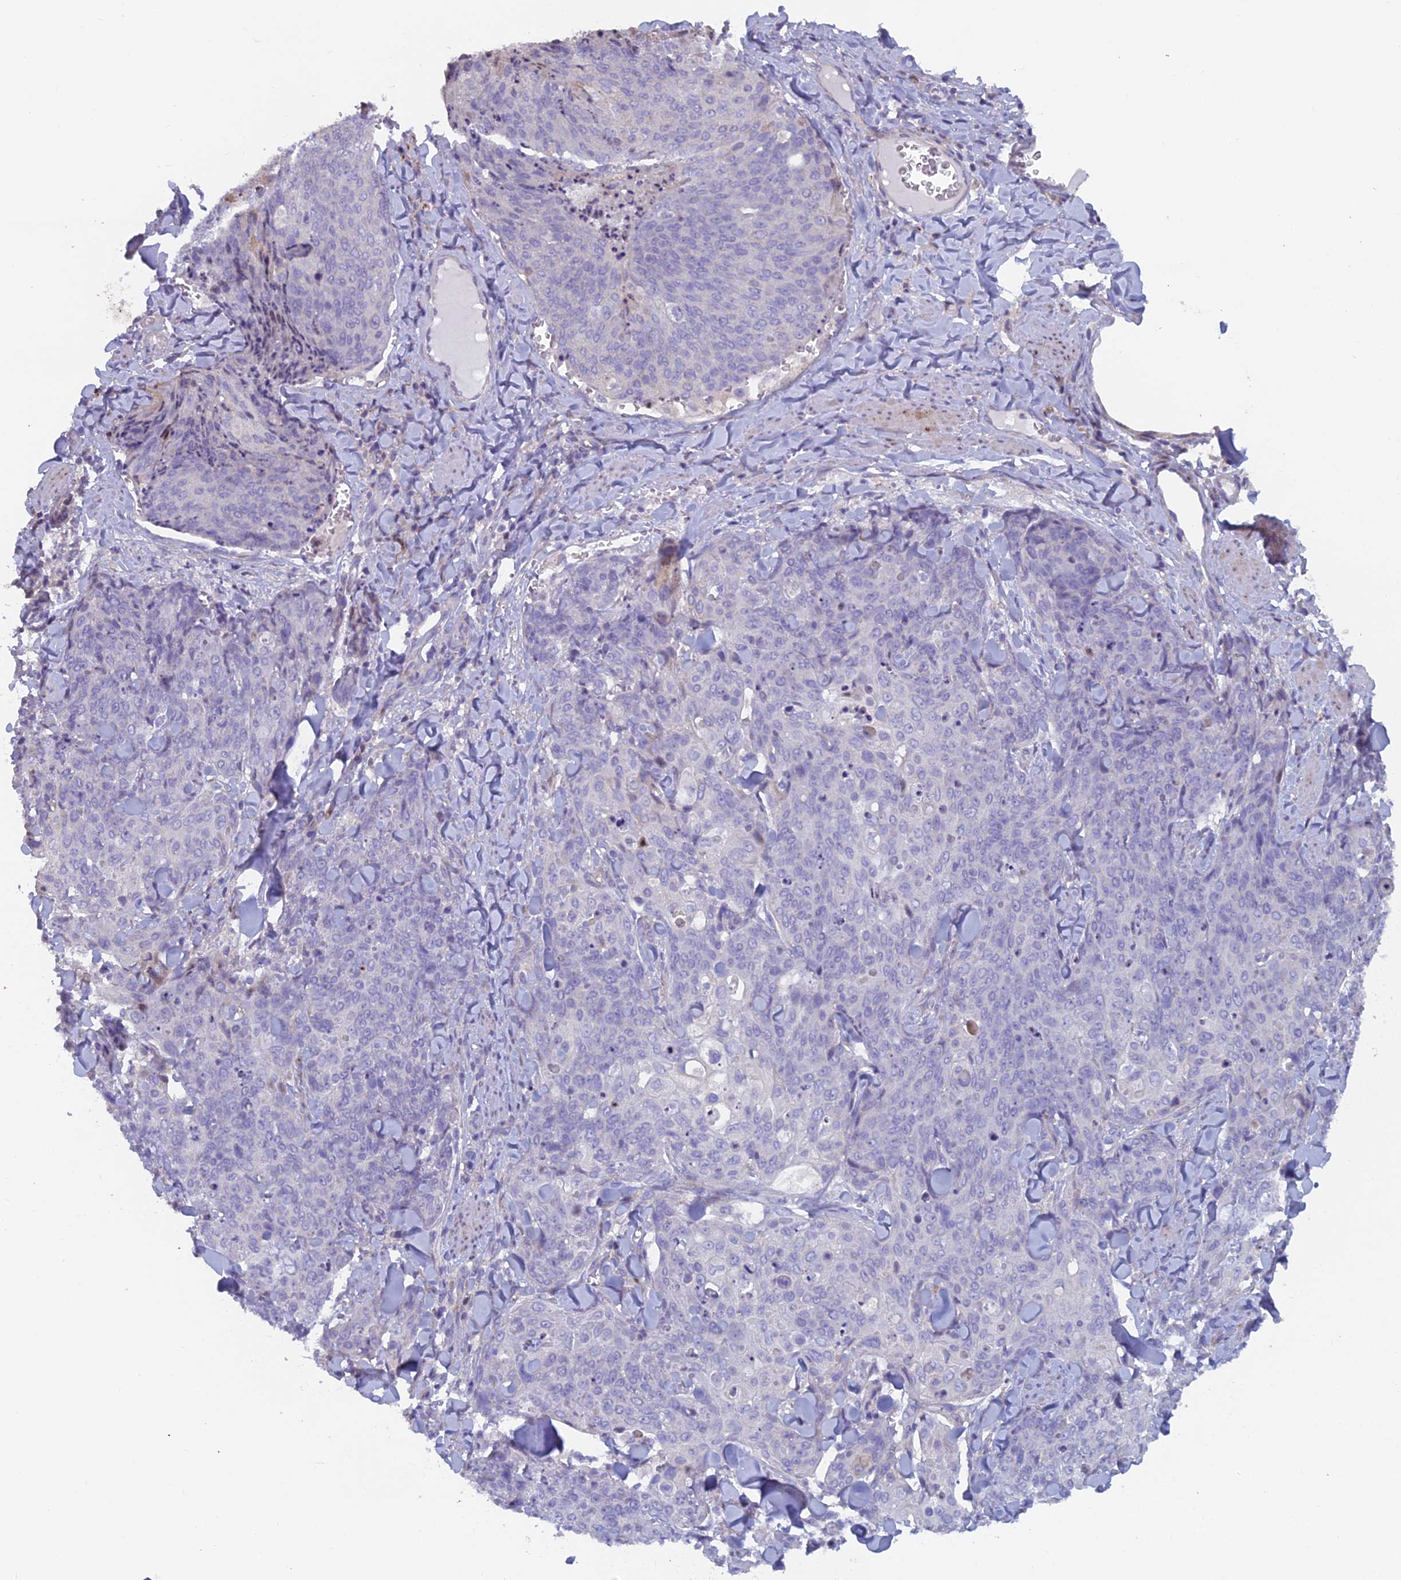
{"staining": {"intensity": "negative", "quantity": "none", "location": "none"}, "tissue": "skin cancer", "cell_type": "Tumor cells", "image_type": "cancer", "snomed": [{"axis": "morphology", "description": "Squamous cell carcinoma, NOS"}, {"axis": "topography", "description": "Skin"}, {"axis": "topography", "description": "Vulva"}], "caption": "IHC of skin cancer (squamous cell carcinoma) displays no positivity in tumor cells.", "gene": "B9D2", "patient": {"sex": "female", "age": 85}}